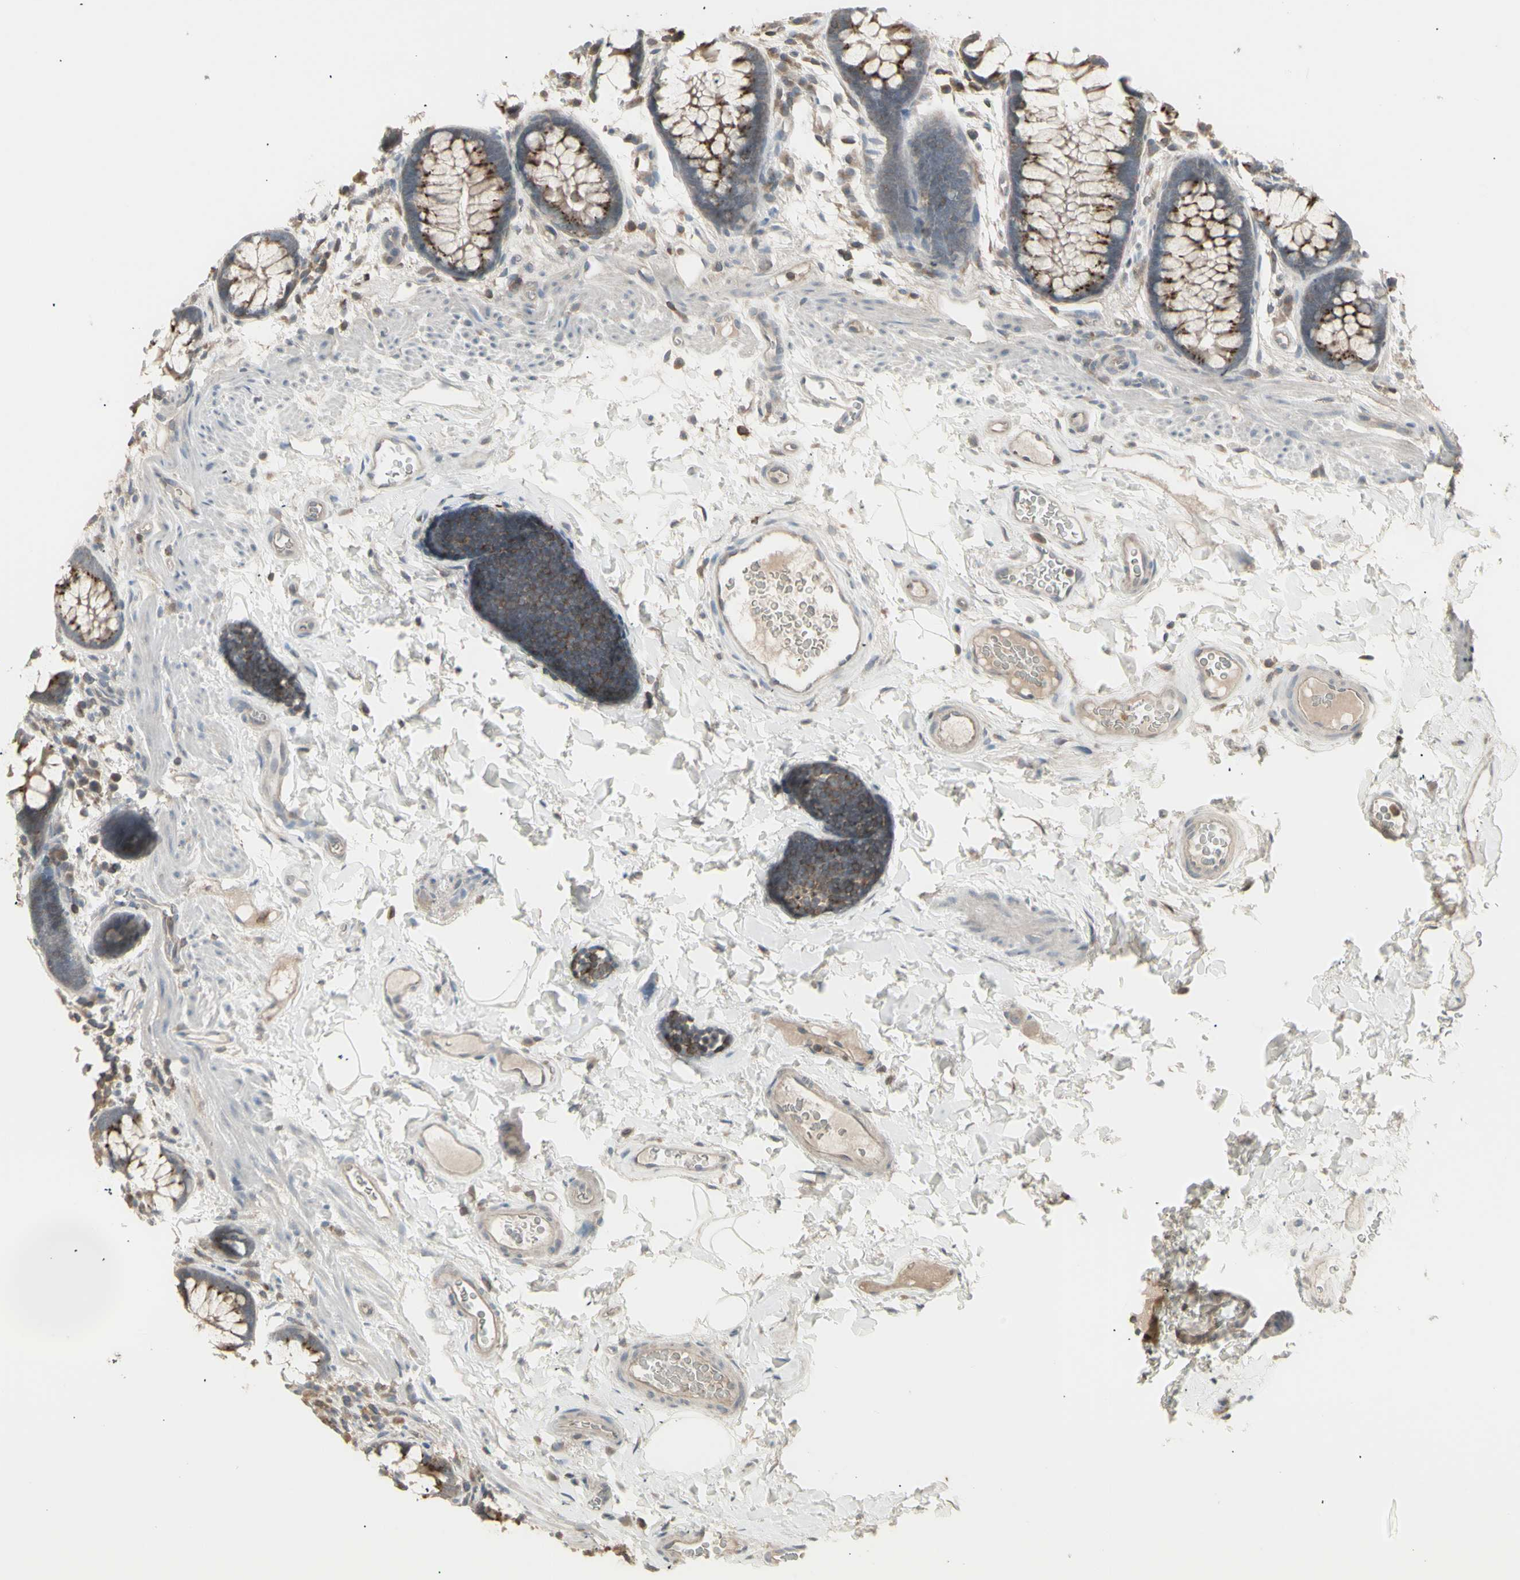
{"staining": {"intensity": "negative", "quantity": "none", "location": "none"}, "tissue": "colon", "cell_type": "Endothelial cells", "image_type": "normal", "snomed": [{"axis": "morphology", "description": "Normal tissue, NOS"}, {"axis": "topography", "description": "Colon"}], "caption": "The micrograph shows no staining of endothelial cells in benign colon.", "gene": "CSK", "patient": {"sex": "female", "age": 80}}